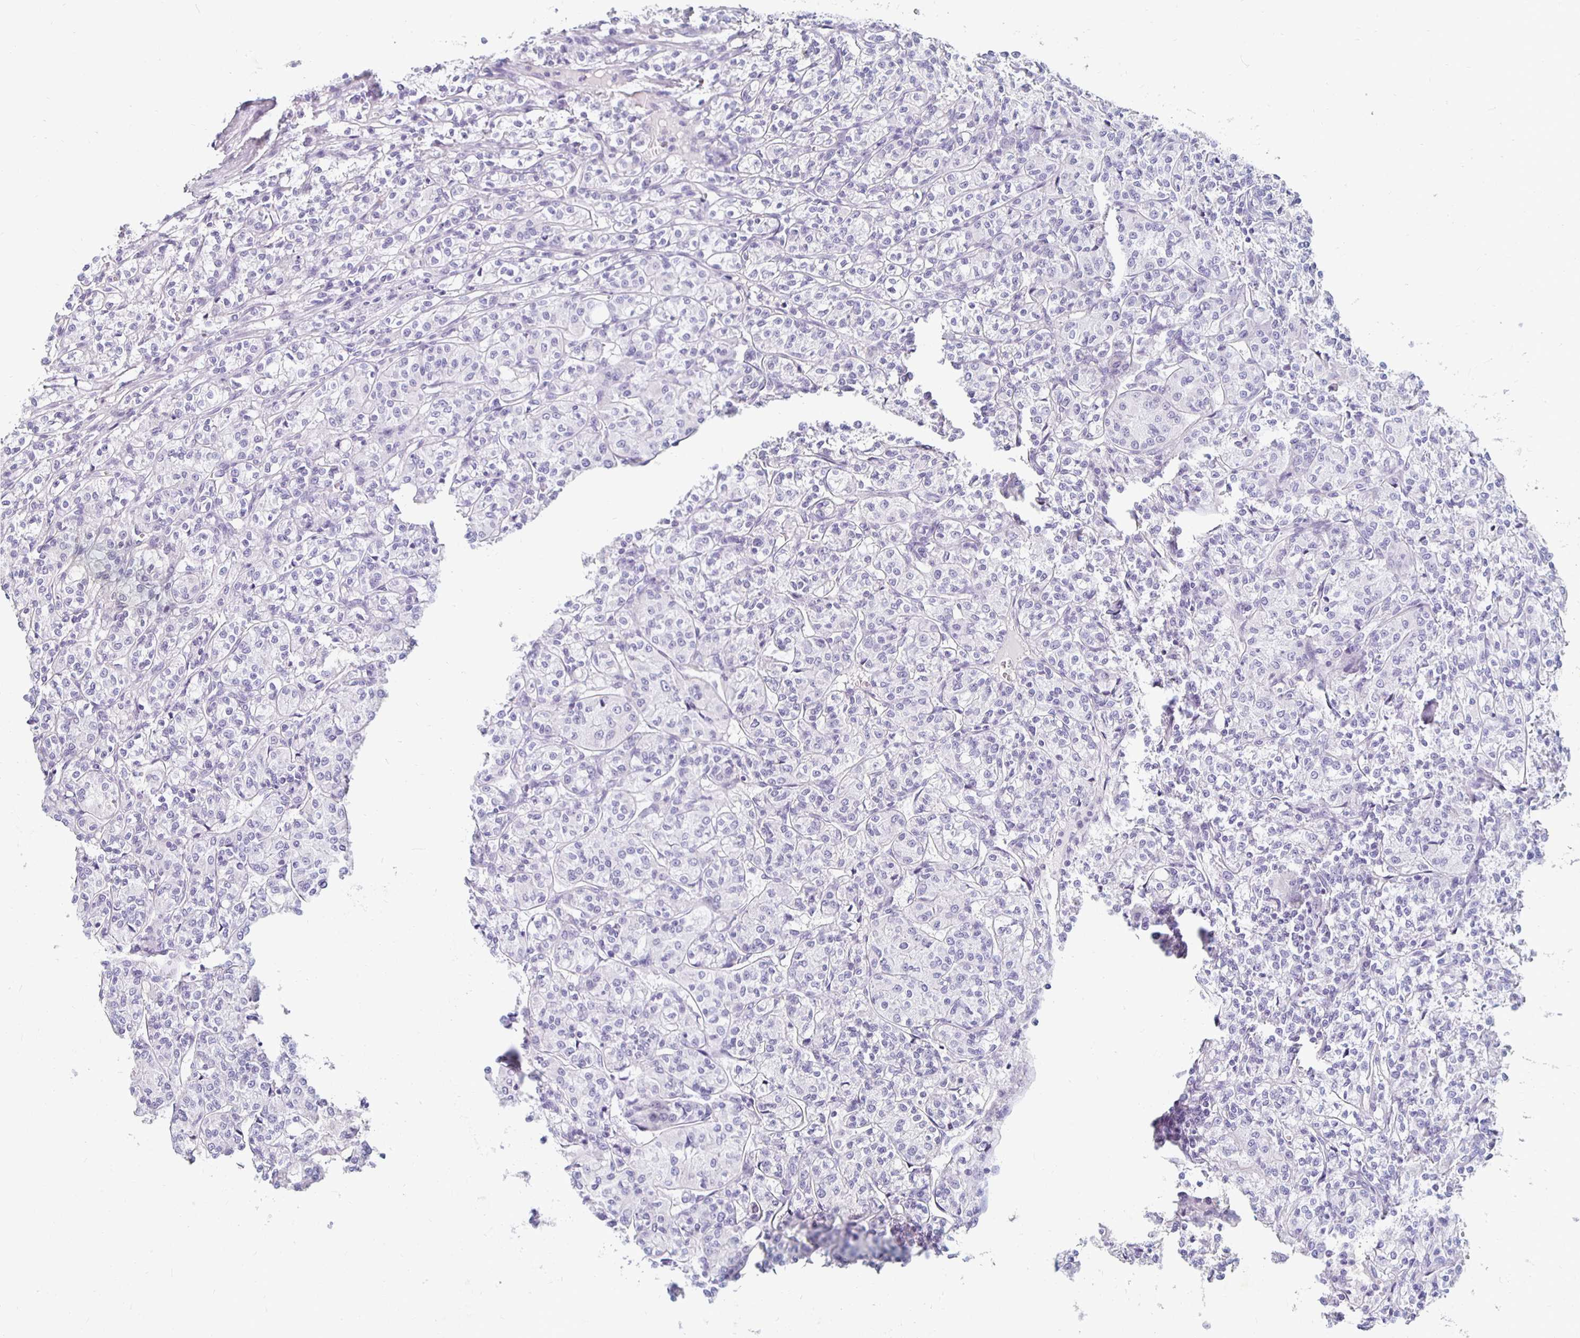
{"staining": {"intensity": "negative", "quantity": "none", "location": "none"}, "tissue": "renal cancer", "cell_type": "Tumor cells", "image_type": "cancer", "snomed": [{"axis": "morphology", "description": "Adenocarcinoma, NOS"}, {"axis": "topography", "description": "Kidney"}], "caption": "This is an immunohistochemistry image of renal cancer (adenocarcinoma). There is no expression in tumor cells.", "gene": "KCNQ2", "patient": {"sex": "male", "age": 36}}